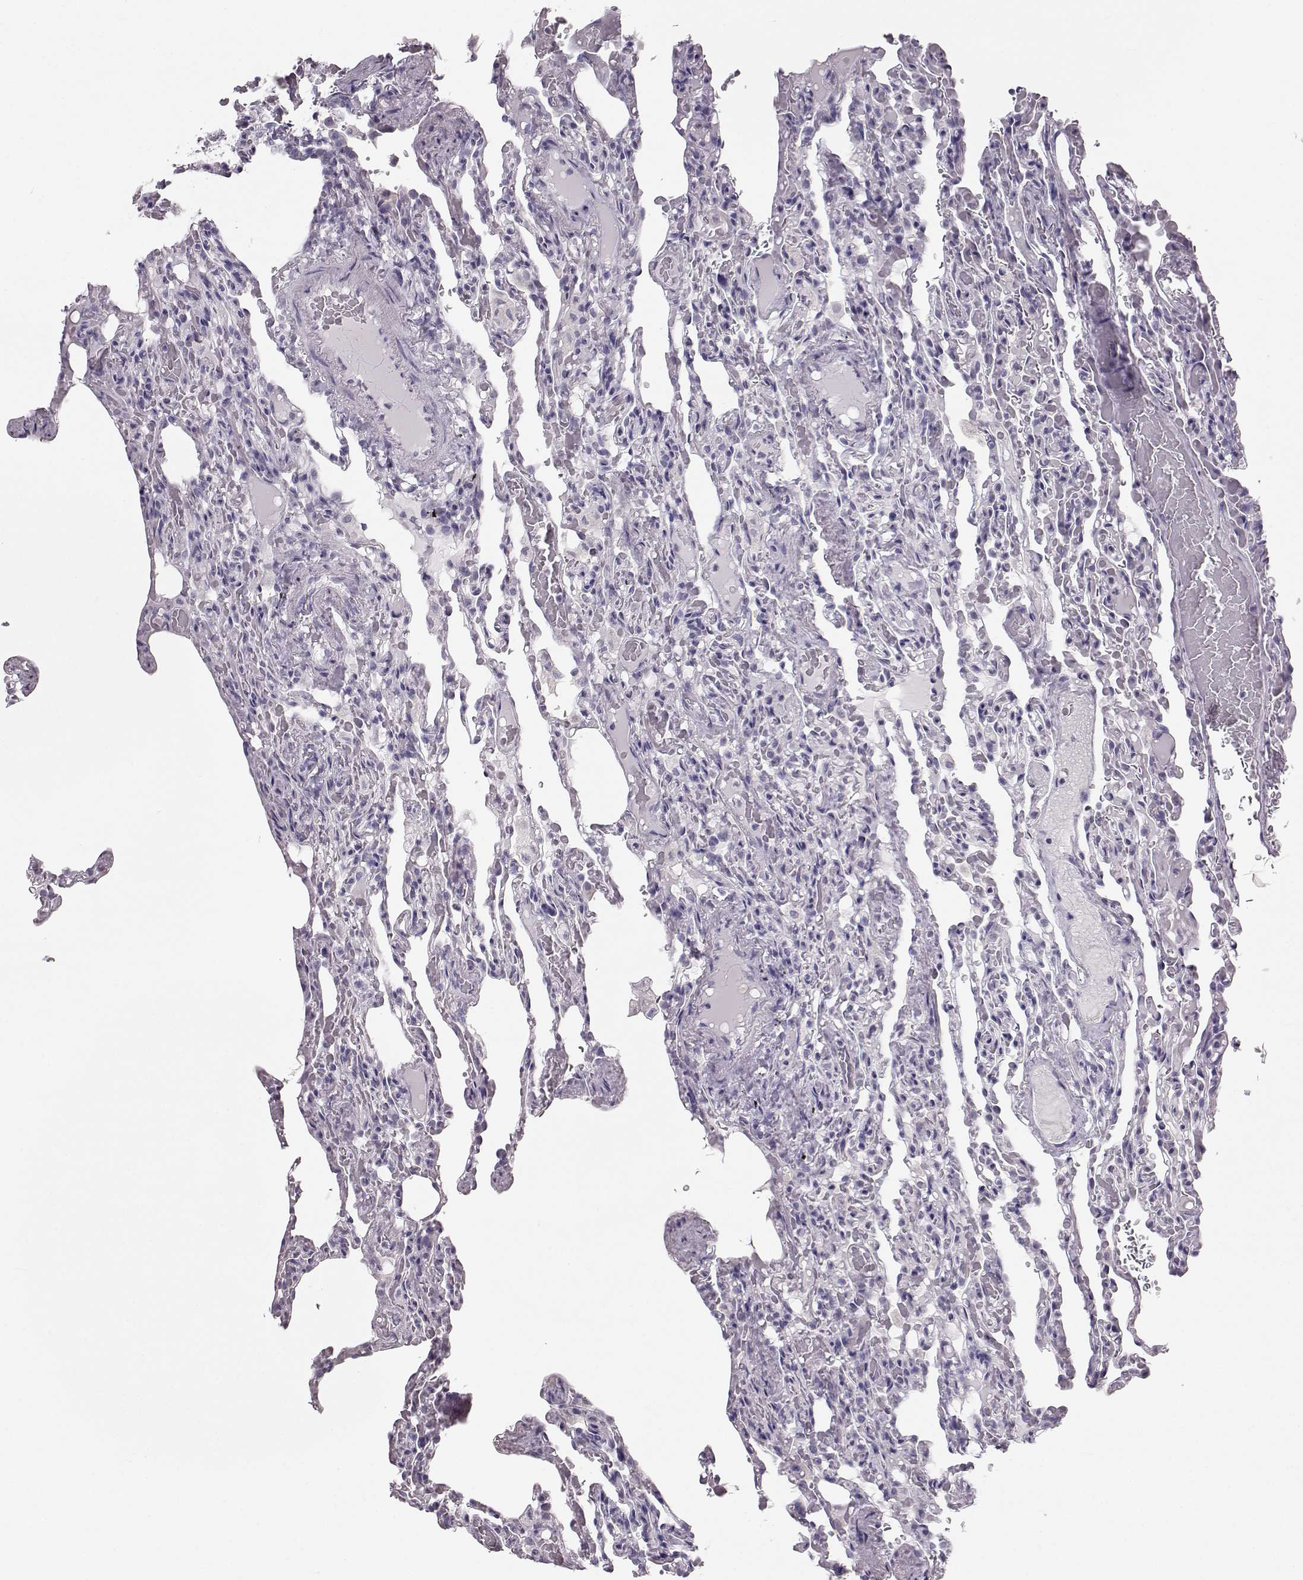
{"staining": {"intensity": "negative", "quantity": "none", "location": "none"}, "tissue": "lung", "cell_type": "Alveolar cells", "image_type": "normal", "snomed": [{"axis": "morphology", "description": "Normal tissue, NOS"}, {"axis": "topography", "description": "Lung"}], "caption": "Immunohistochemistry (IHC) image of normal human lung stained for a protein (brown), which shows no staining in alveolar cells.", "gene": "OIP5", "patient": {"sex": "female", "age": 43}}